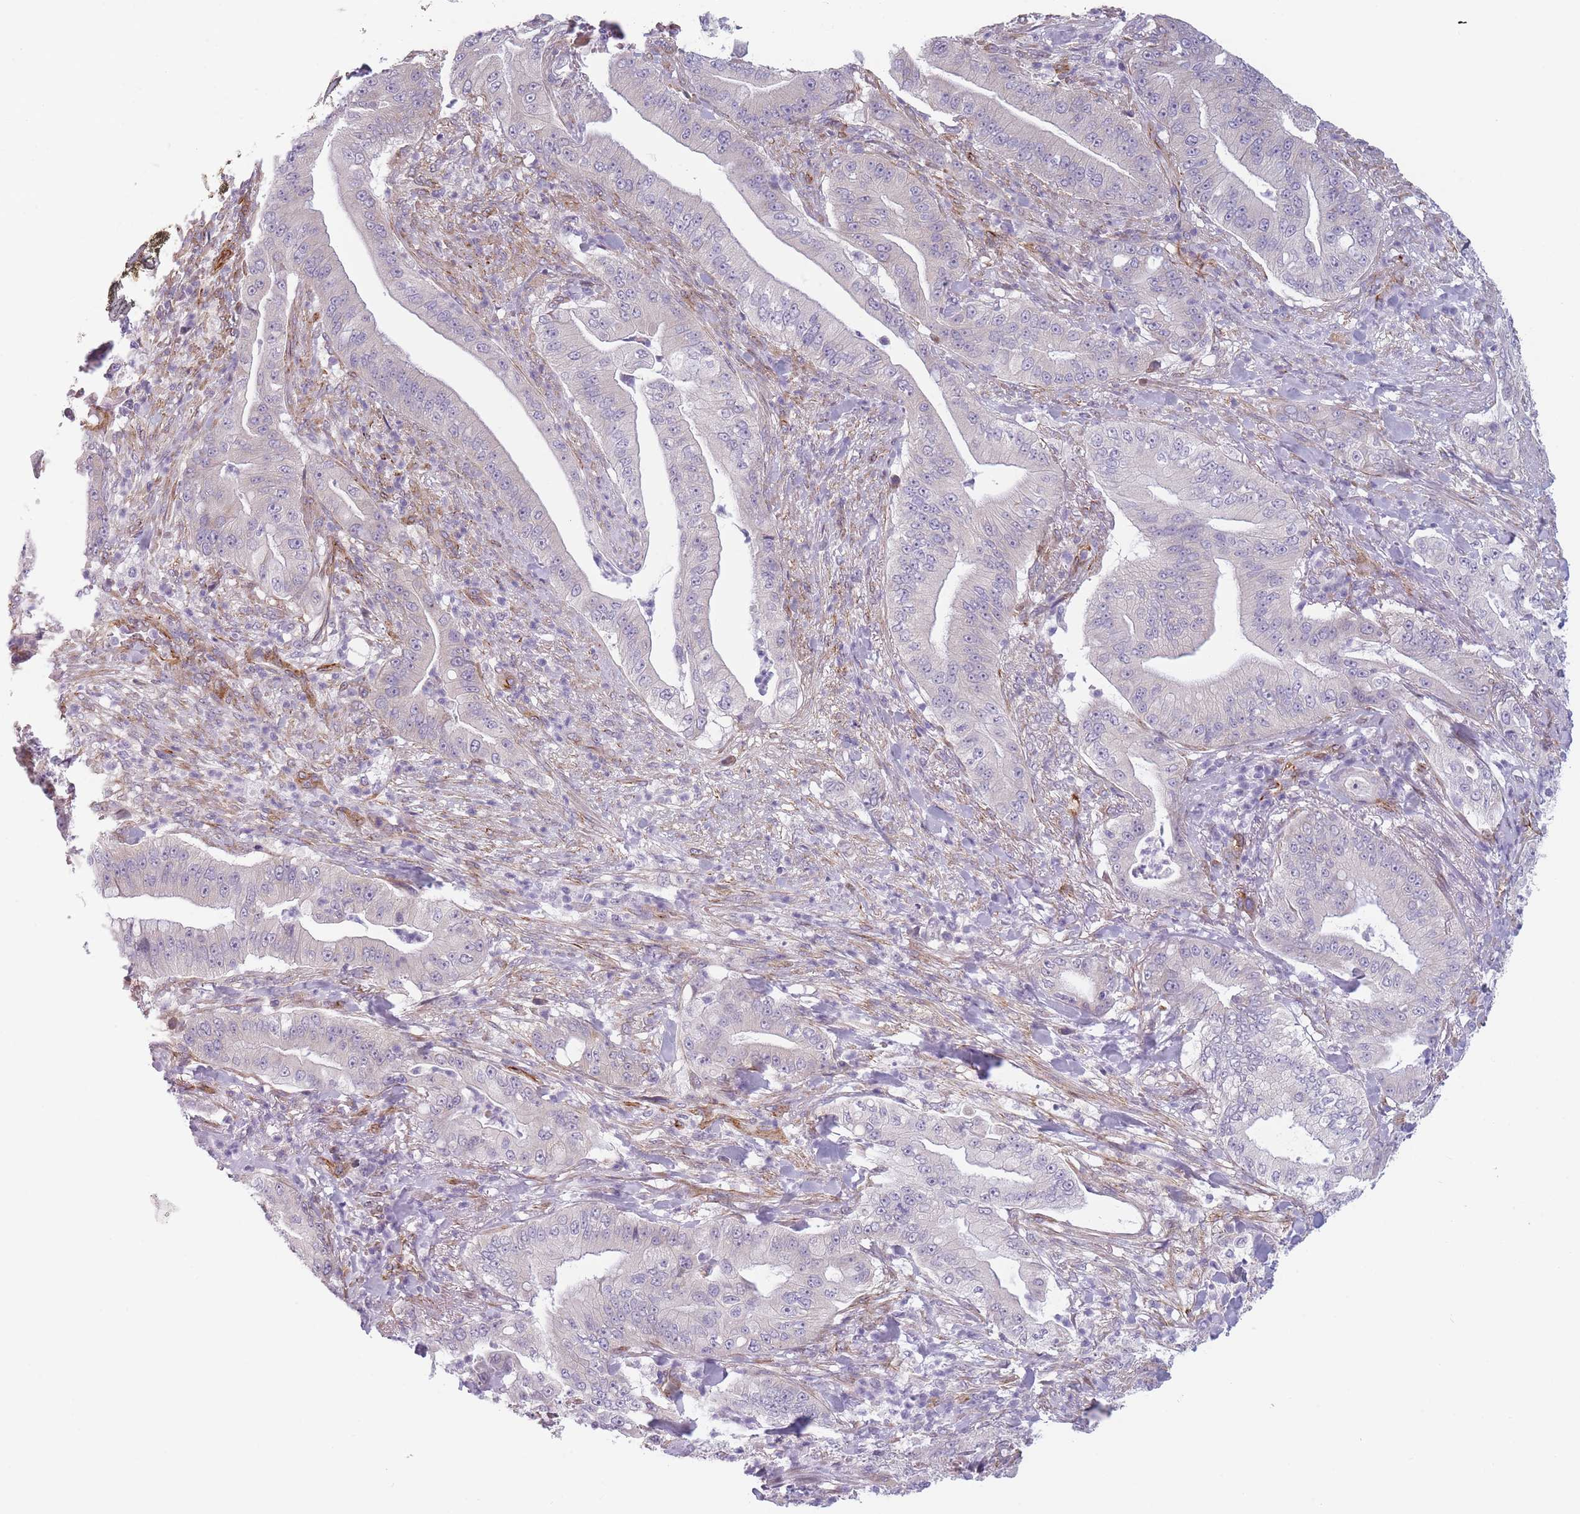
{"staining": {"intensity": "negative", "quantity": "none", "location": "none"}, "tissue": "pancreatic cancer", "cell_type": "Tumor cells", "image_type": "cancer", "snomed": [{"axis": "morphology", "description": "Adenocarcinoma, NOS"}, {"axis": "topography", "description": "Pancreas"}], "caption": "A high-resolution micrograph shows IHC staining of pancreatic adenocarcinoma, which reveals no significant expression in tumor cells.", "gene": "OR6B3", "patient": {"sex": "male", "age": 71}}